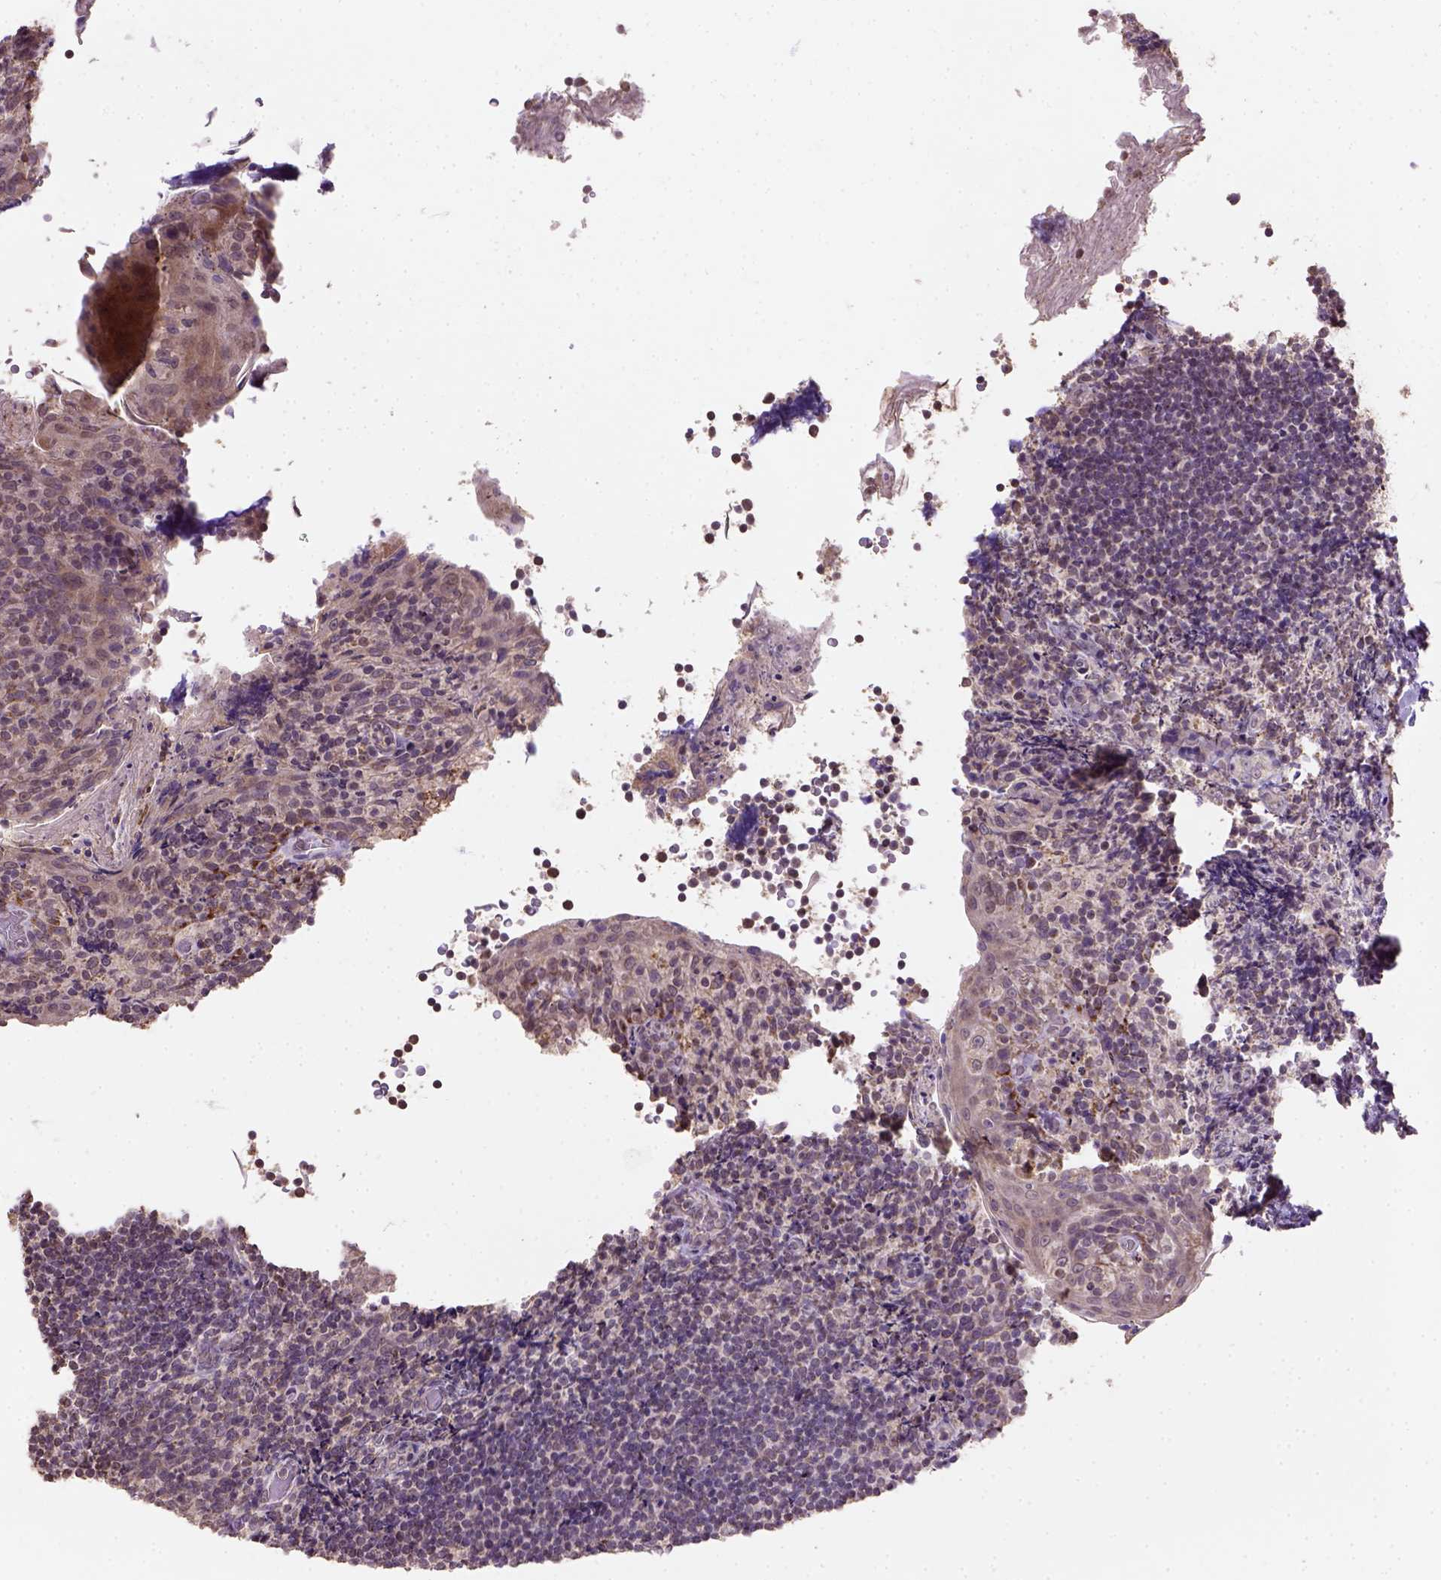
{"staining": {"intensity": "weak", "quantity": "25%-75%", "location": "cytoplasmic/membranous"}, "tissue": "tonsil", "cell_type": "Germinal center cells", "image_type": "normal", "snomed": [{"axis": "morphology", "description": "Normal tissue, NOS"}, {"axis": "topography", "description": "Tonsil"}], "caption": "This image reveals immunohistochemistry staining of normal human tonsil, with low weak cytoplasmic/membranous positivity in about 25%-75% of germinal center cells.", "gene": "NUDT10", "patient": {"sex": "female", "age": 10}}